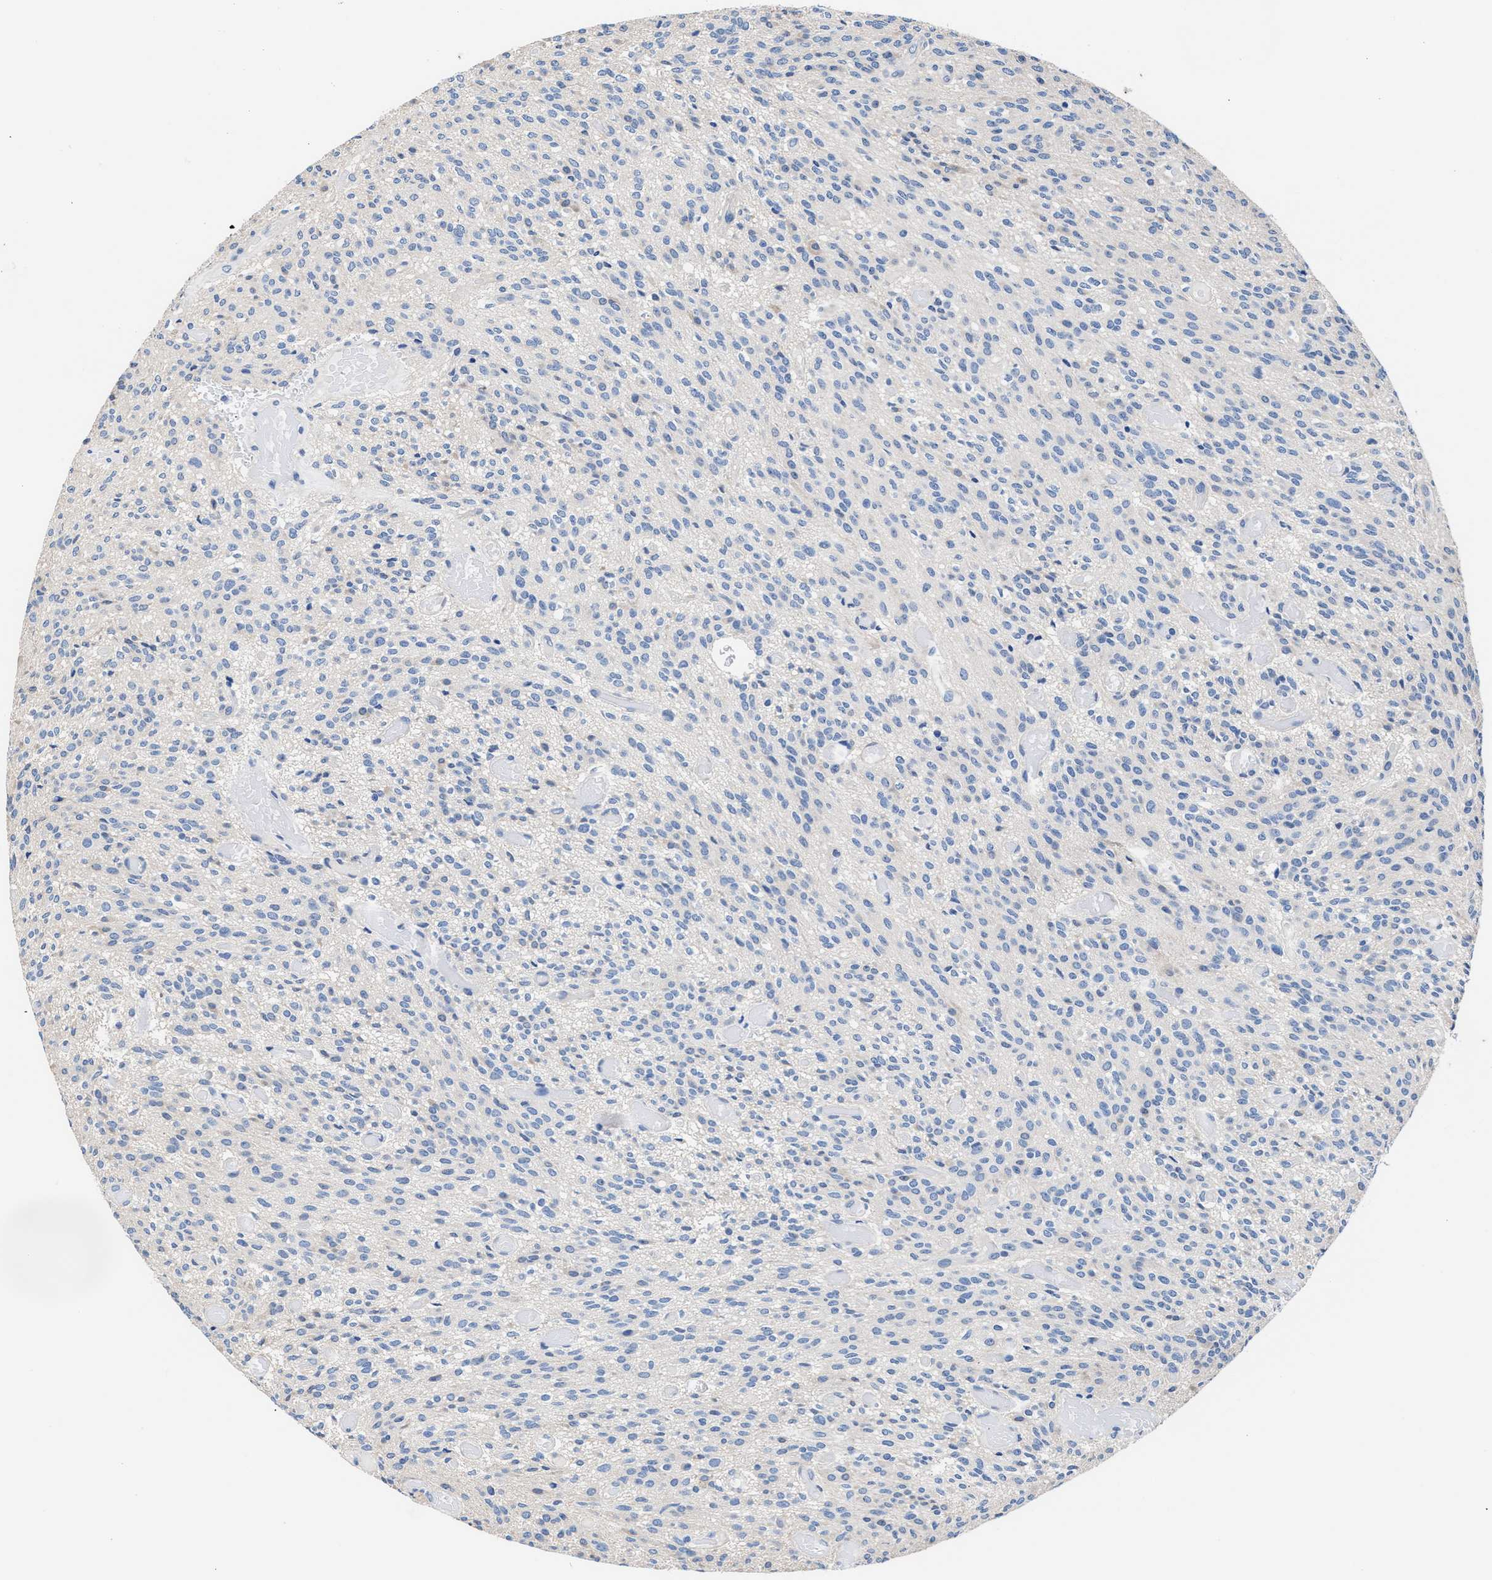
{"staining": {"intensity": "negative", "quantity": "none", "location": "none"}, "tissue": "glioma", "cell_type": "Tumor cells", "image_type": "cancer", "snomed": [{"axis": "morphology", "description": "Glioma, malignant, High grade"}, {"axis": "topography", "description": "Brain"}], "caption": "This is a image of immunohistochemistry staining of glioma, which shows no positivity in tumor cells.", "gene": "GSTM1", "patient": {"sex": "male", "age": 34}}